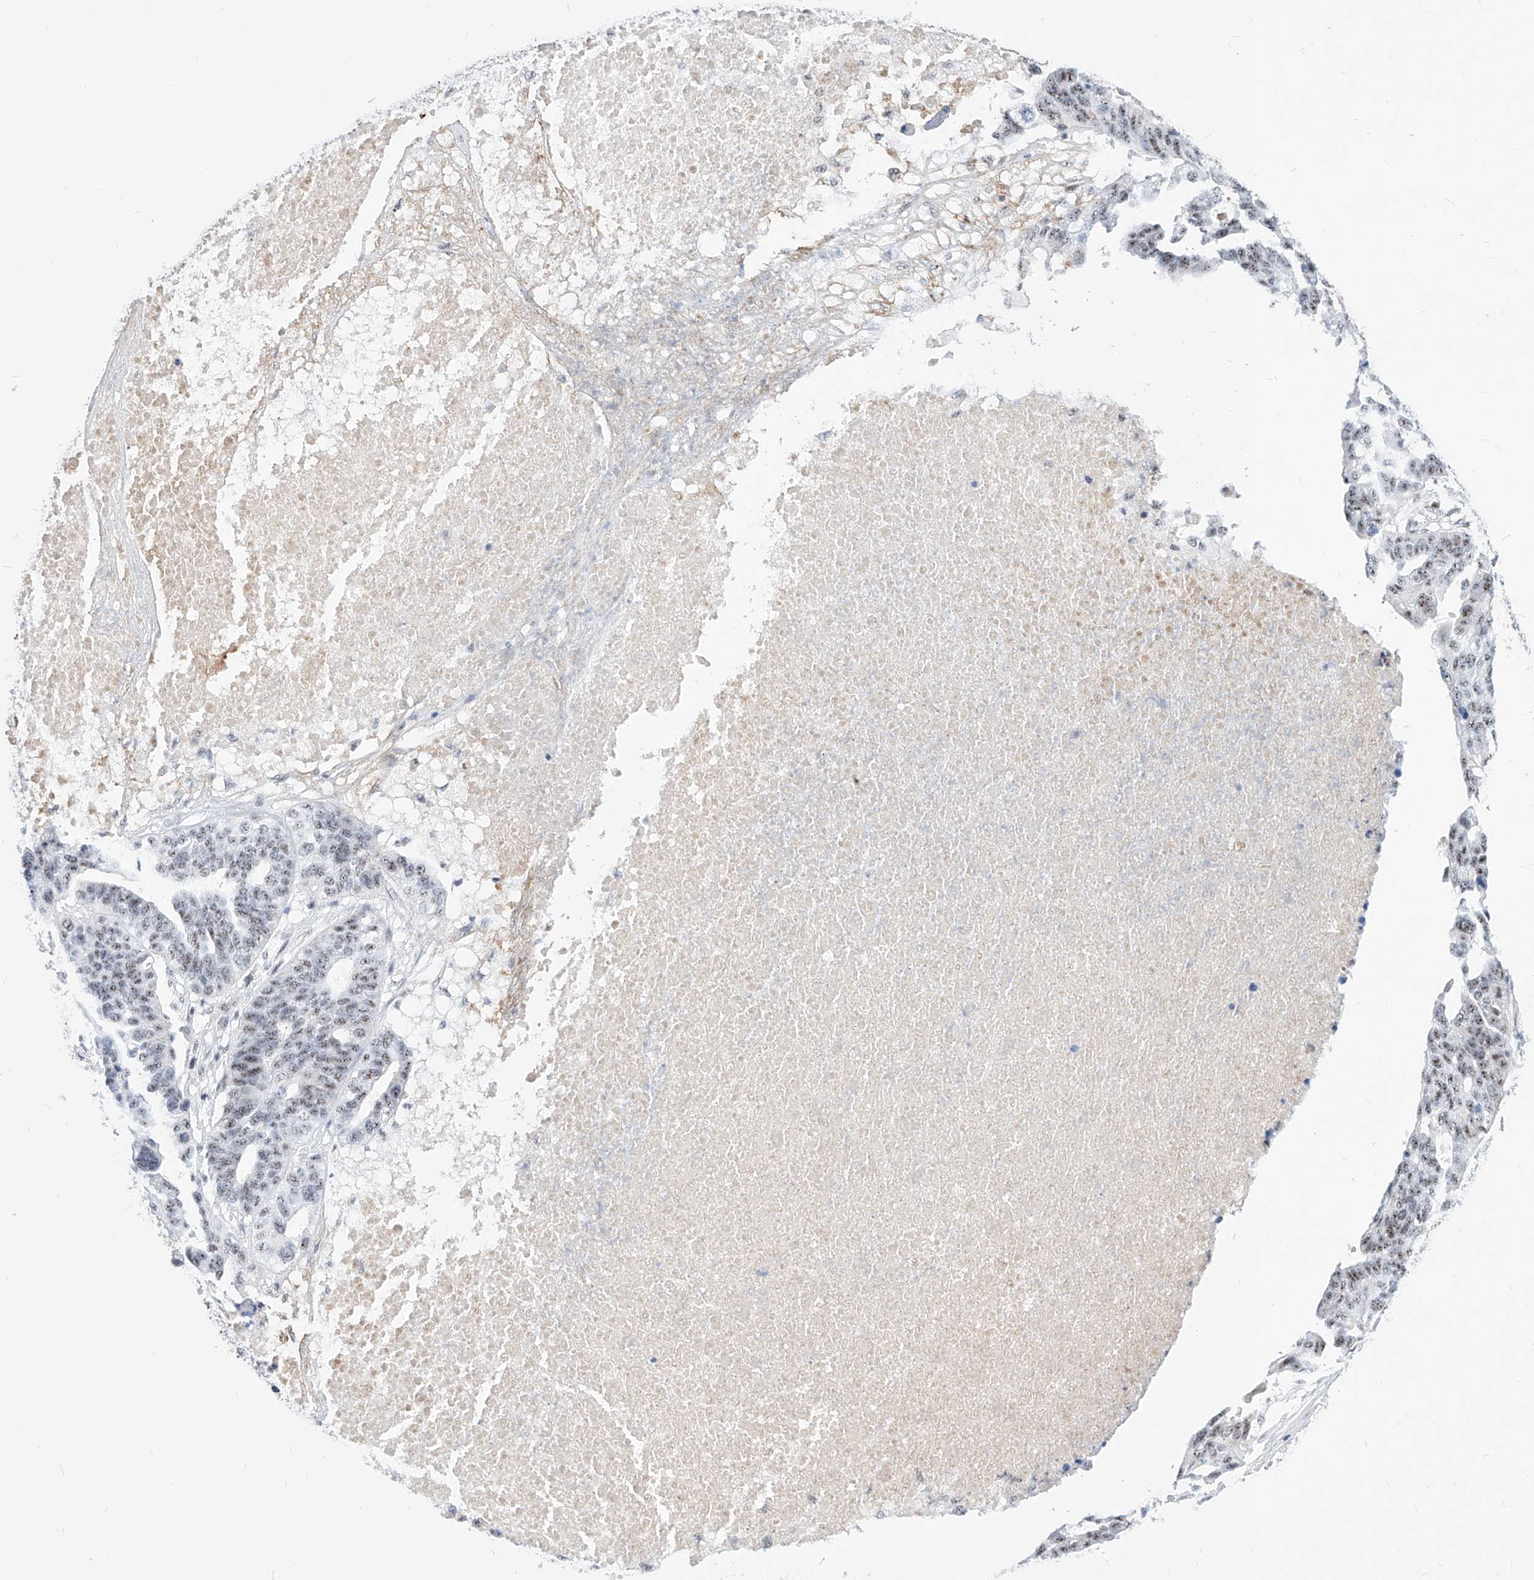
{"staining": {"intensity": "moderate", "quantity": ">75%", "location": "nuclear"}, "tissue": "ovarian cancer", "cell_type": "Tumor cells", "image_type": "cancer", "snomed": [{"axis": "morphology", "description": "Cystadenocarcinoma, serous, NOS"}, {"axis": "topography", "description": "Ovary"}], "caption": "The immunohistochemical stain highlights moderate nuclear staining in tumor cells of ovarian cancer tissue. The staining was performed using DAB (3,3'-diaminobenzidine) to visualize the protein expression in brown, while the nuclei were stained in blue with hematoxylin (Magnification: 20x).", "gene": "ZFP42", "patient": {"sex": "female", "age": 59}}